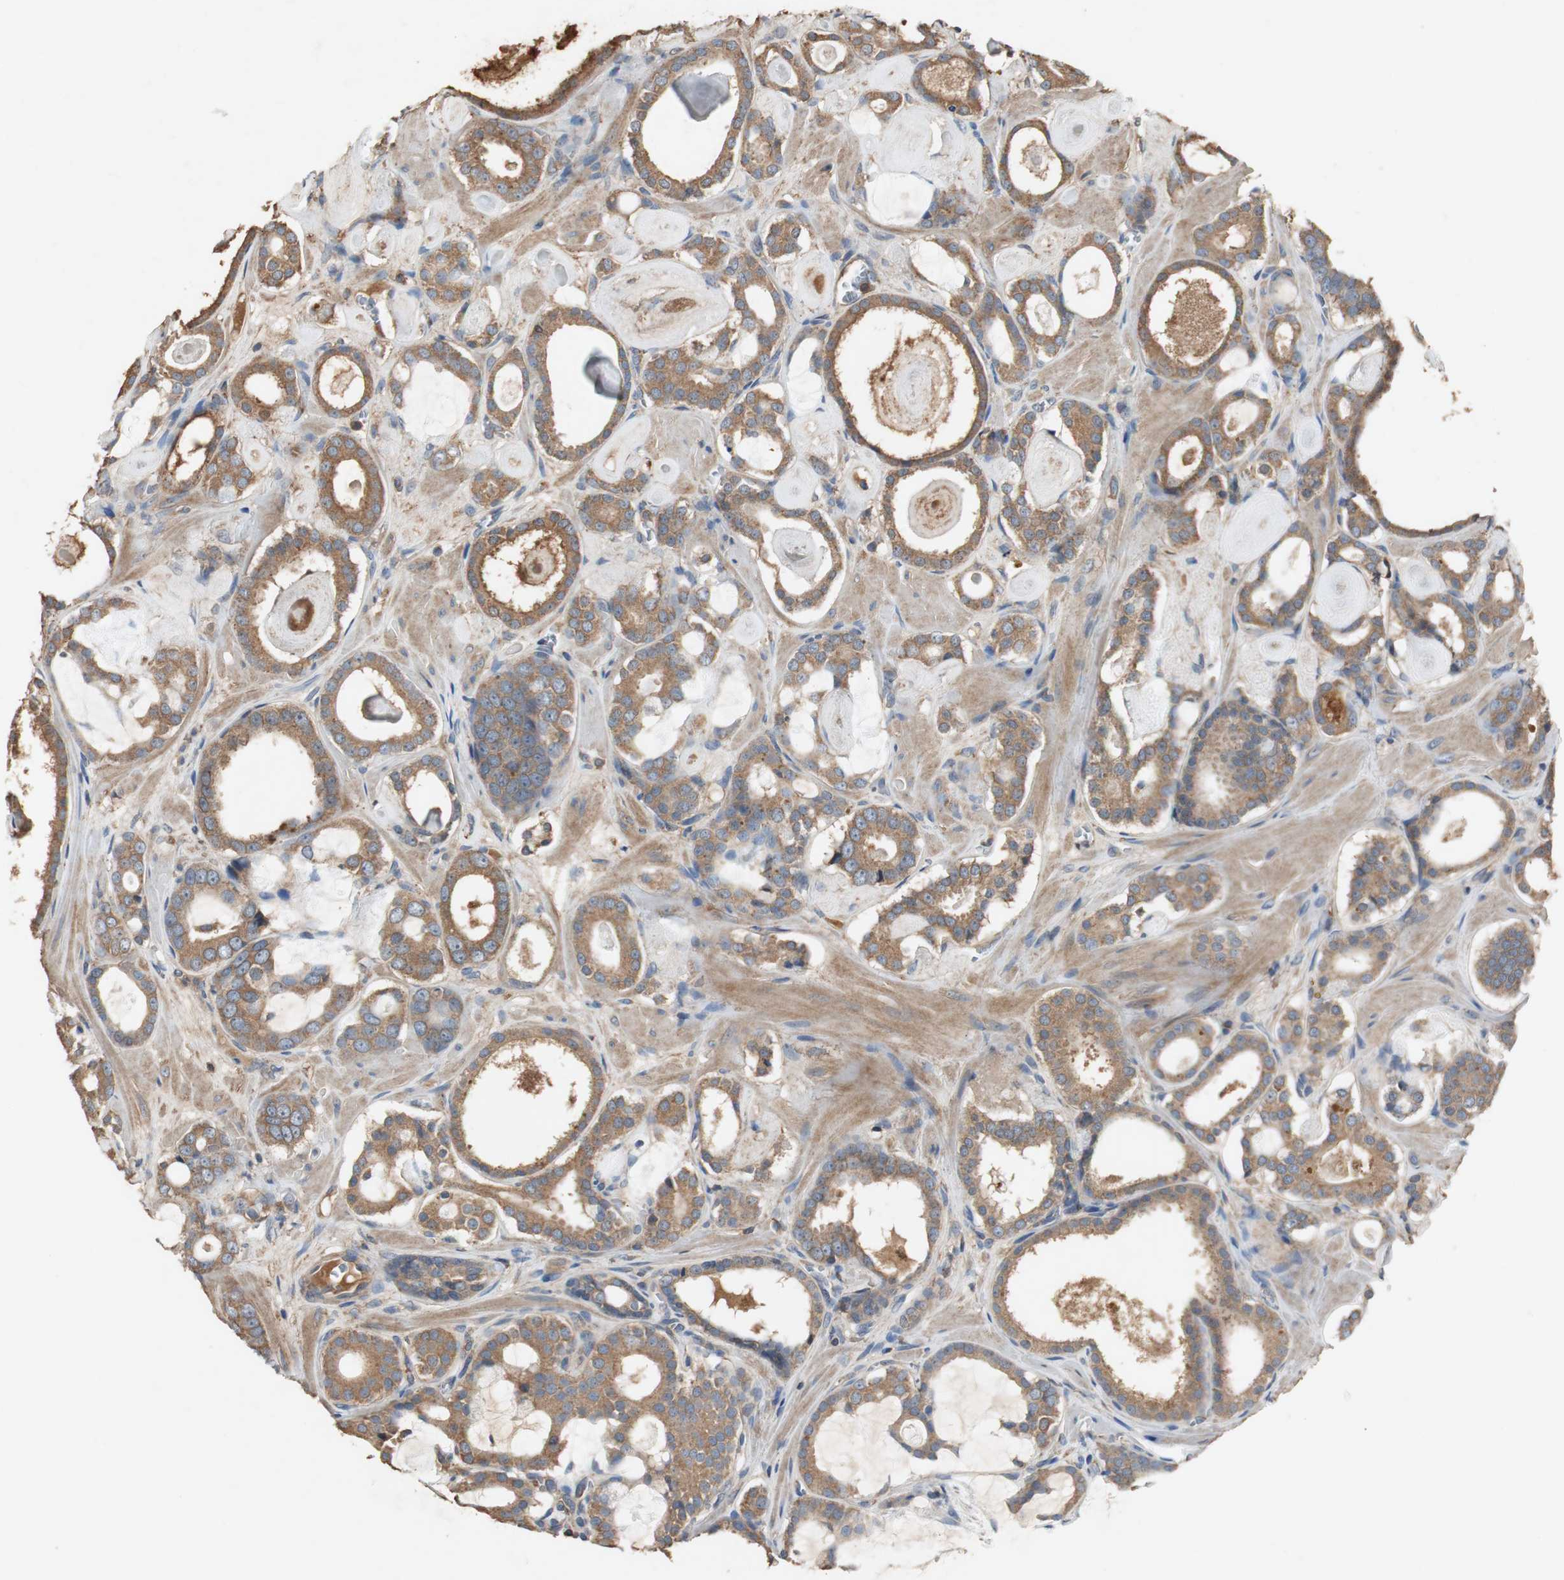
{"staining": {"intensity": "moderate", "quantity": ">75%", "location": "cytoplasmic/membranous"}, "tissue": "prostate cancer", "cell_type": "Tumor cells", "image_type": "cancer", "snomed": [{"axis": "morphology", "description": "Adenocarcinoma, Low grade"}, {"axis": "topography", "description": "Prostate"}], "caption": "A high-resolution micrograph shows IHC staining of prostate cancer (adenocarcinoma (low-grade)), which demonstrates moderate cytoplasmic/membranous staining in approximately >75% of tumor cells.", "gene": "TNFRSF14", "patient": {"sex": "male", "age": 57}}